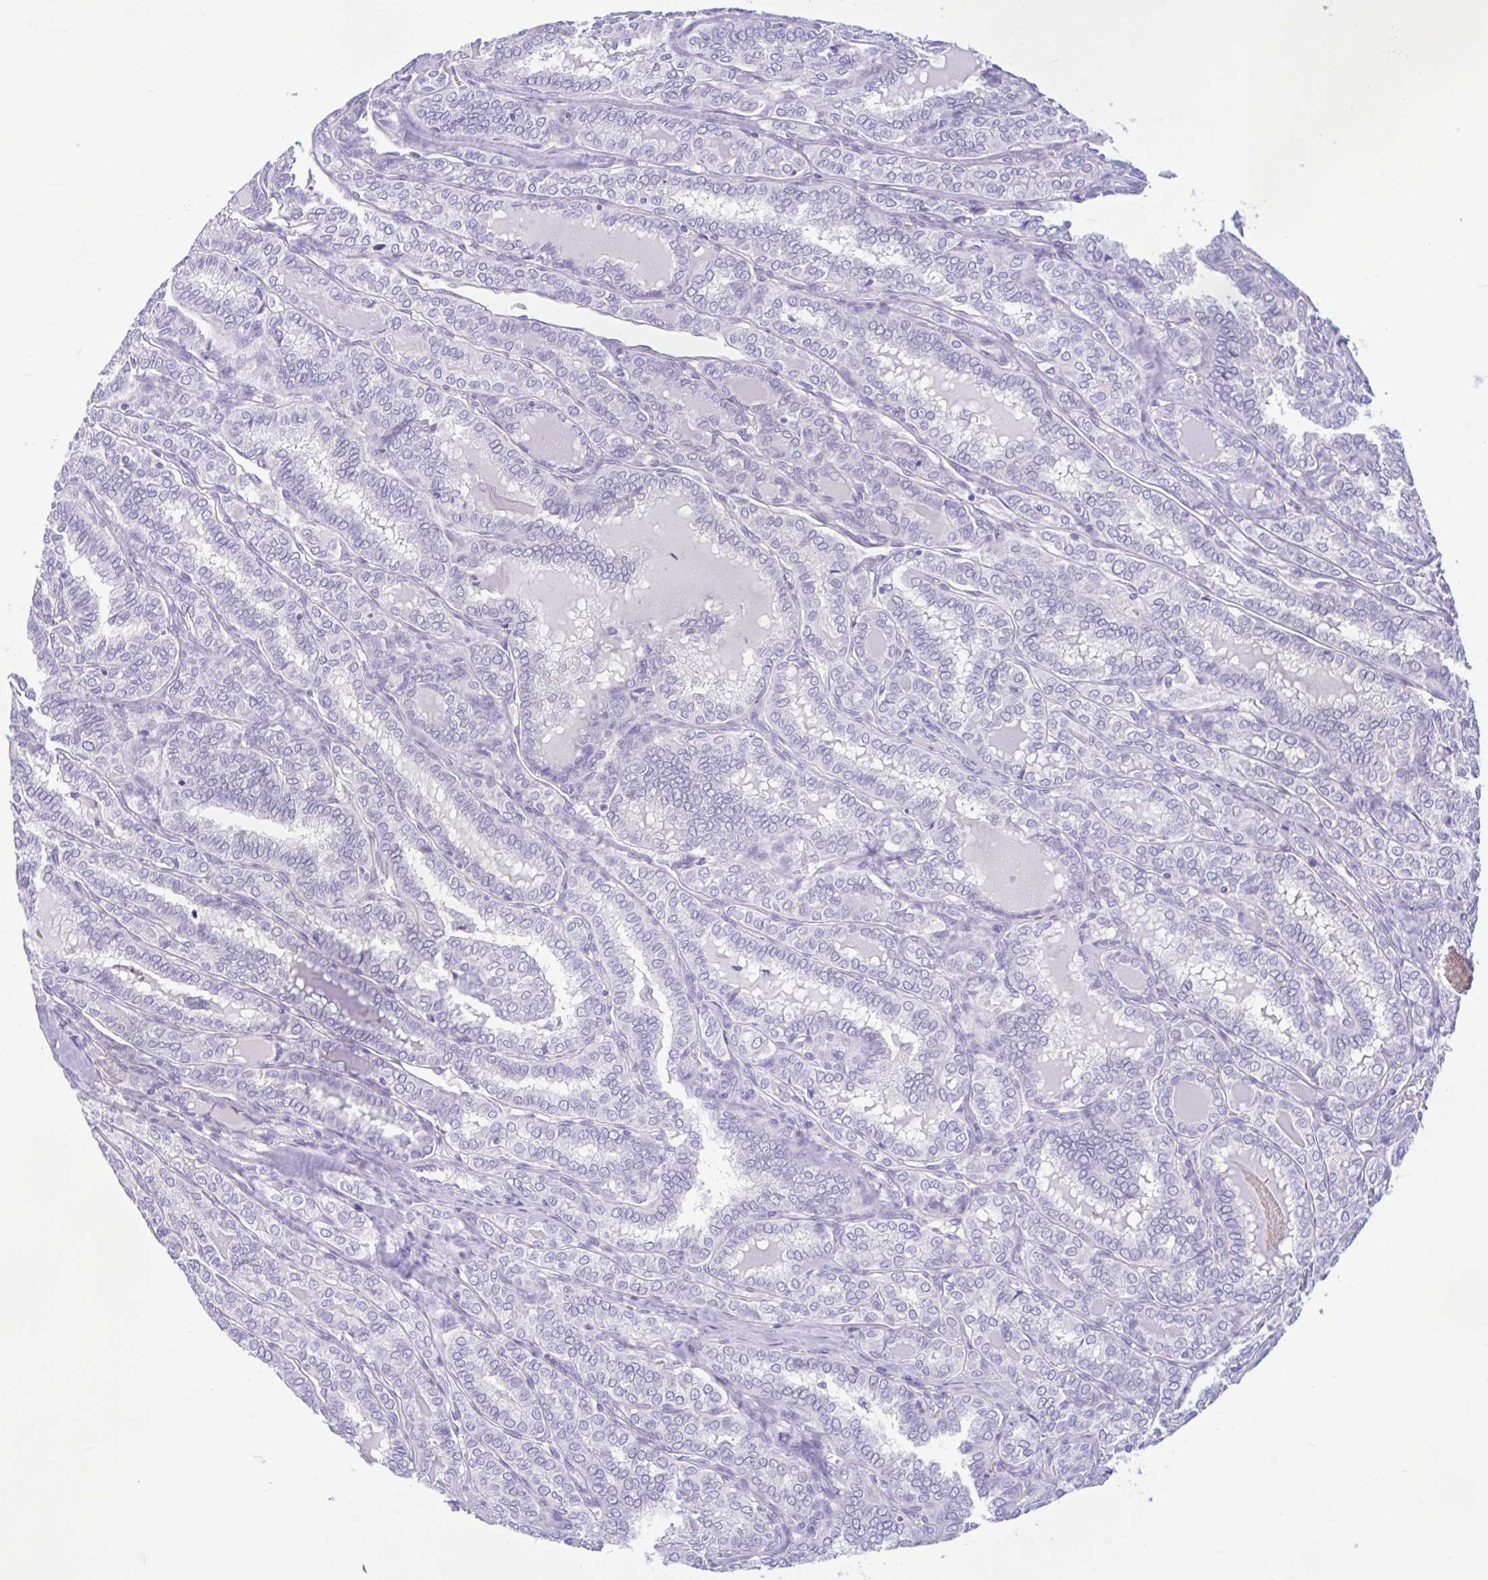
{"staining": {"intensity": "negative", "quantity": "none", "location": "none"}, "tissue": "thyroid cancer", "cell_type": "Tumor cells", "image_type": "cancer", "snomed": [{"axis": "morphology", "description": "Papillary adenocarcinoma, NOS"}, {"axis": "topography", "description": "Thyroid gland"}], "caption": "Immunohistochemistry (IHC) image of thyroid cancer (papillary adenocarcinoma) stained for a protein (brown), which displays no positivity in tumor cells. (Brightfield microscopy of DAB immunohistochemistry (IHC) at high magnification).", "gene": "ZNF319", "patient": {"sex": "female", "age": 30}}